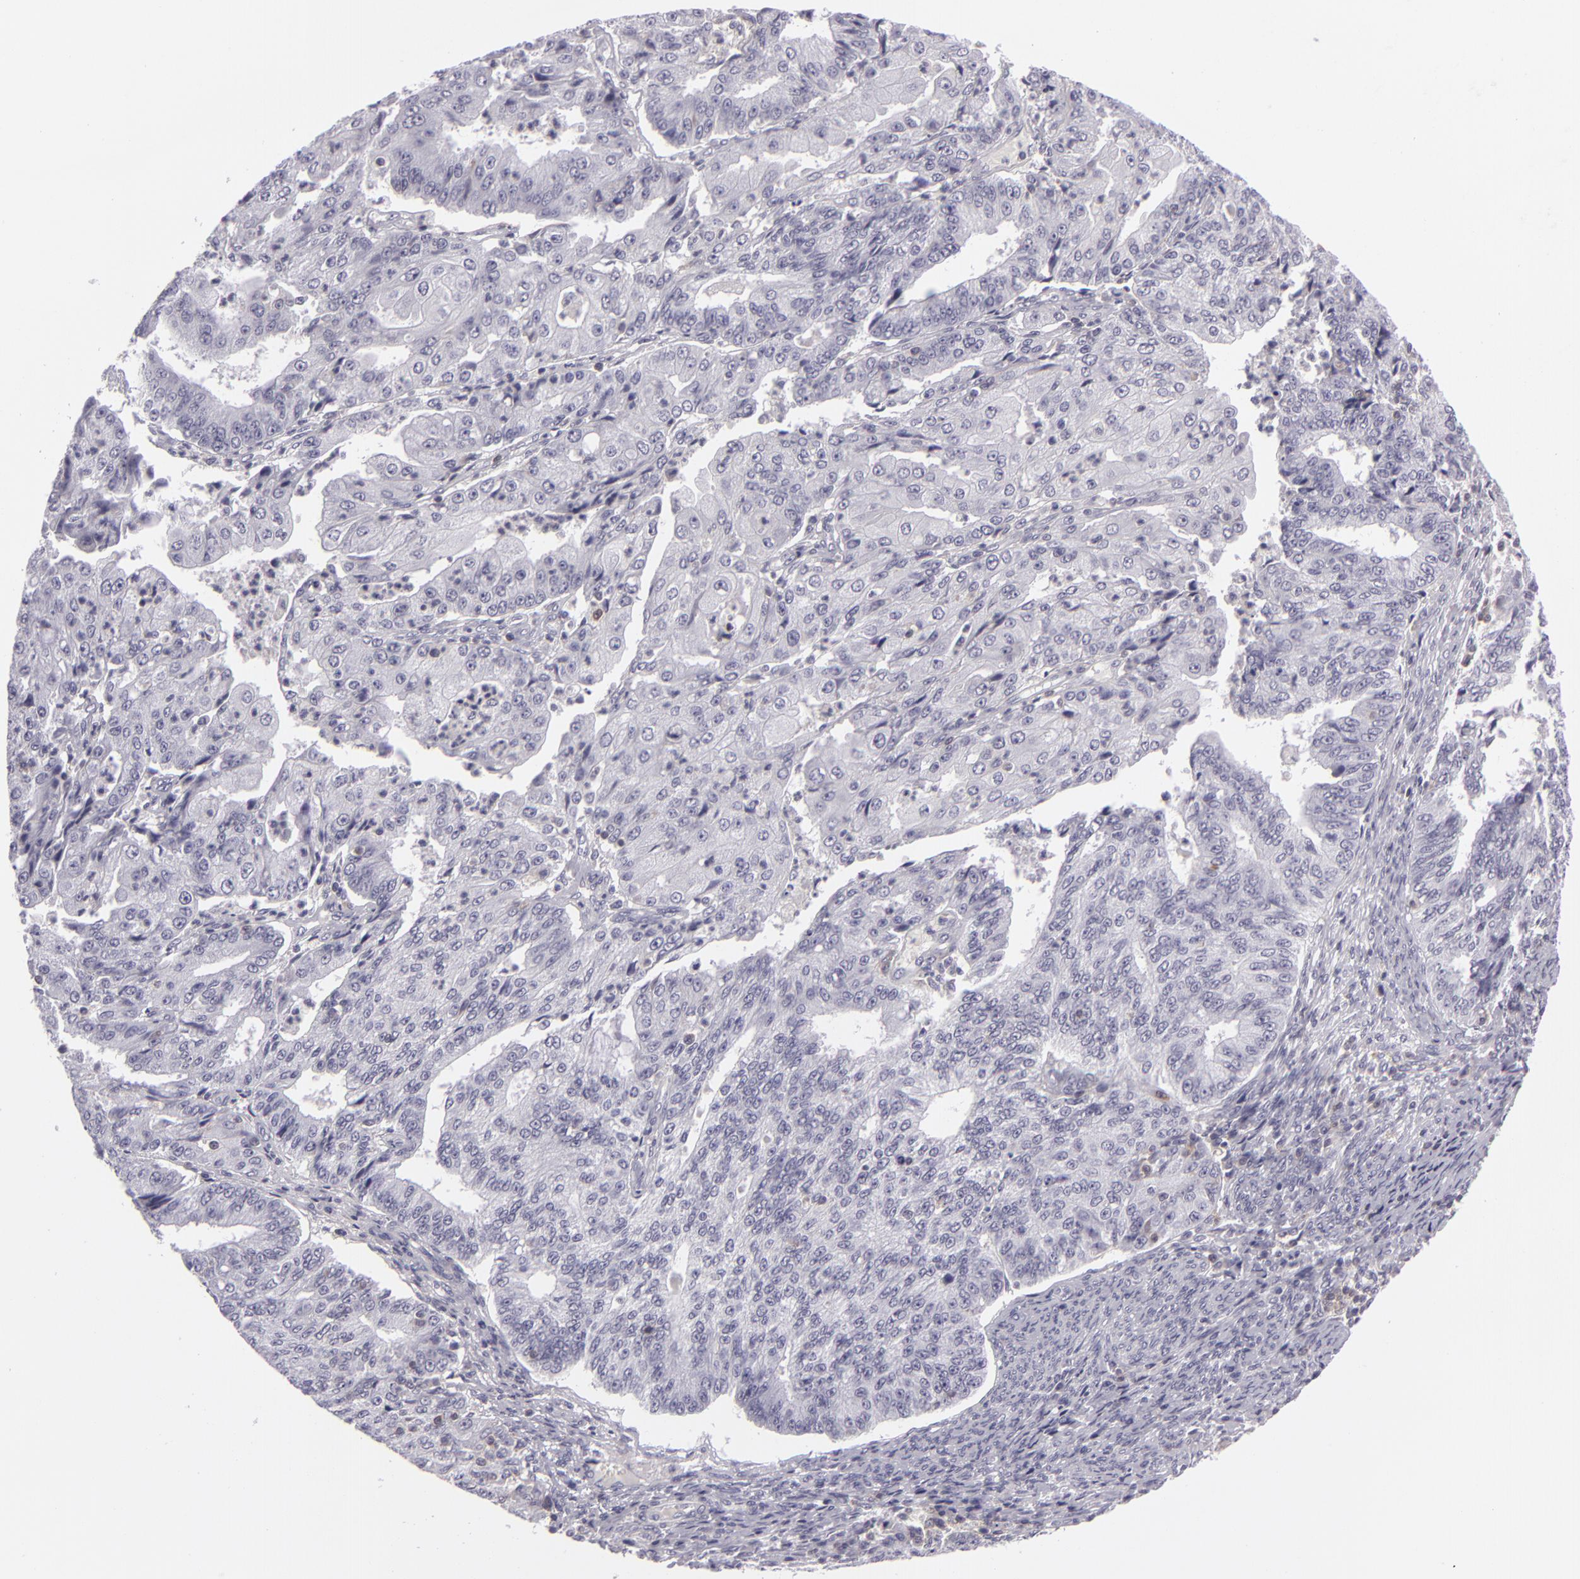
{"staining": {"intensity": "negative", "quantity": "none", "location": "none"}, "tissue": "endometrial cancer", "cell_type": "Tumor cells", "image_type": "cancer", "snomed": [{"axis": "morphology", "description": "Adenocarcinoma, NOS"}, {"axis": "topography", "description": "Endometrium"}], "caption": "IHC of human endometrial cancer (adenocarcinoma) demonstrates no positivity in tumor cells.", "gene": "KCNAB2", "patient": {"sex": "female", "age": 56}}